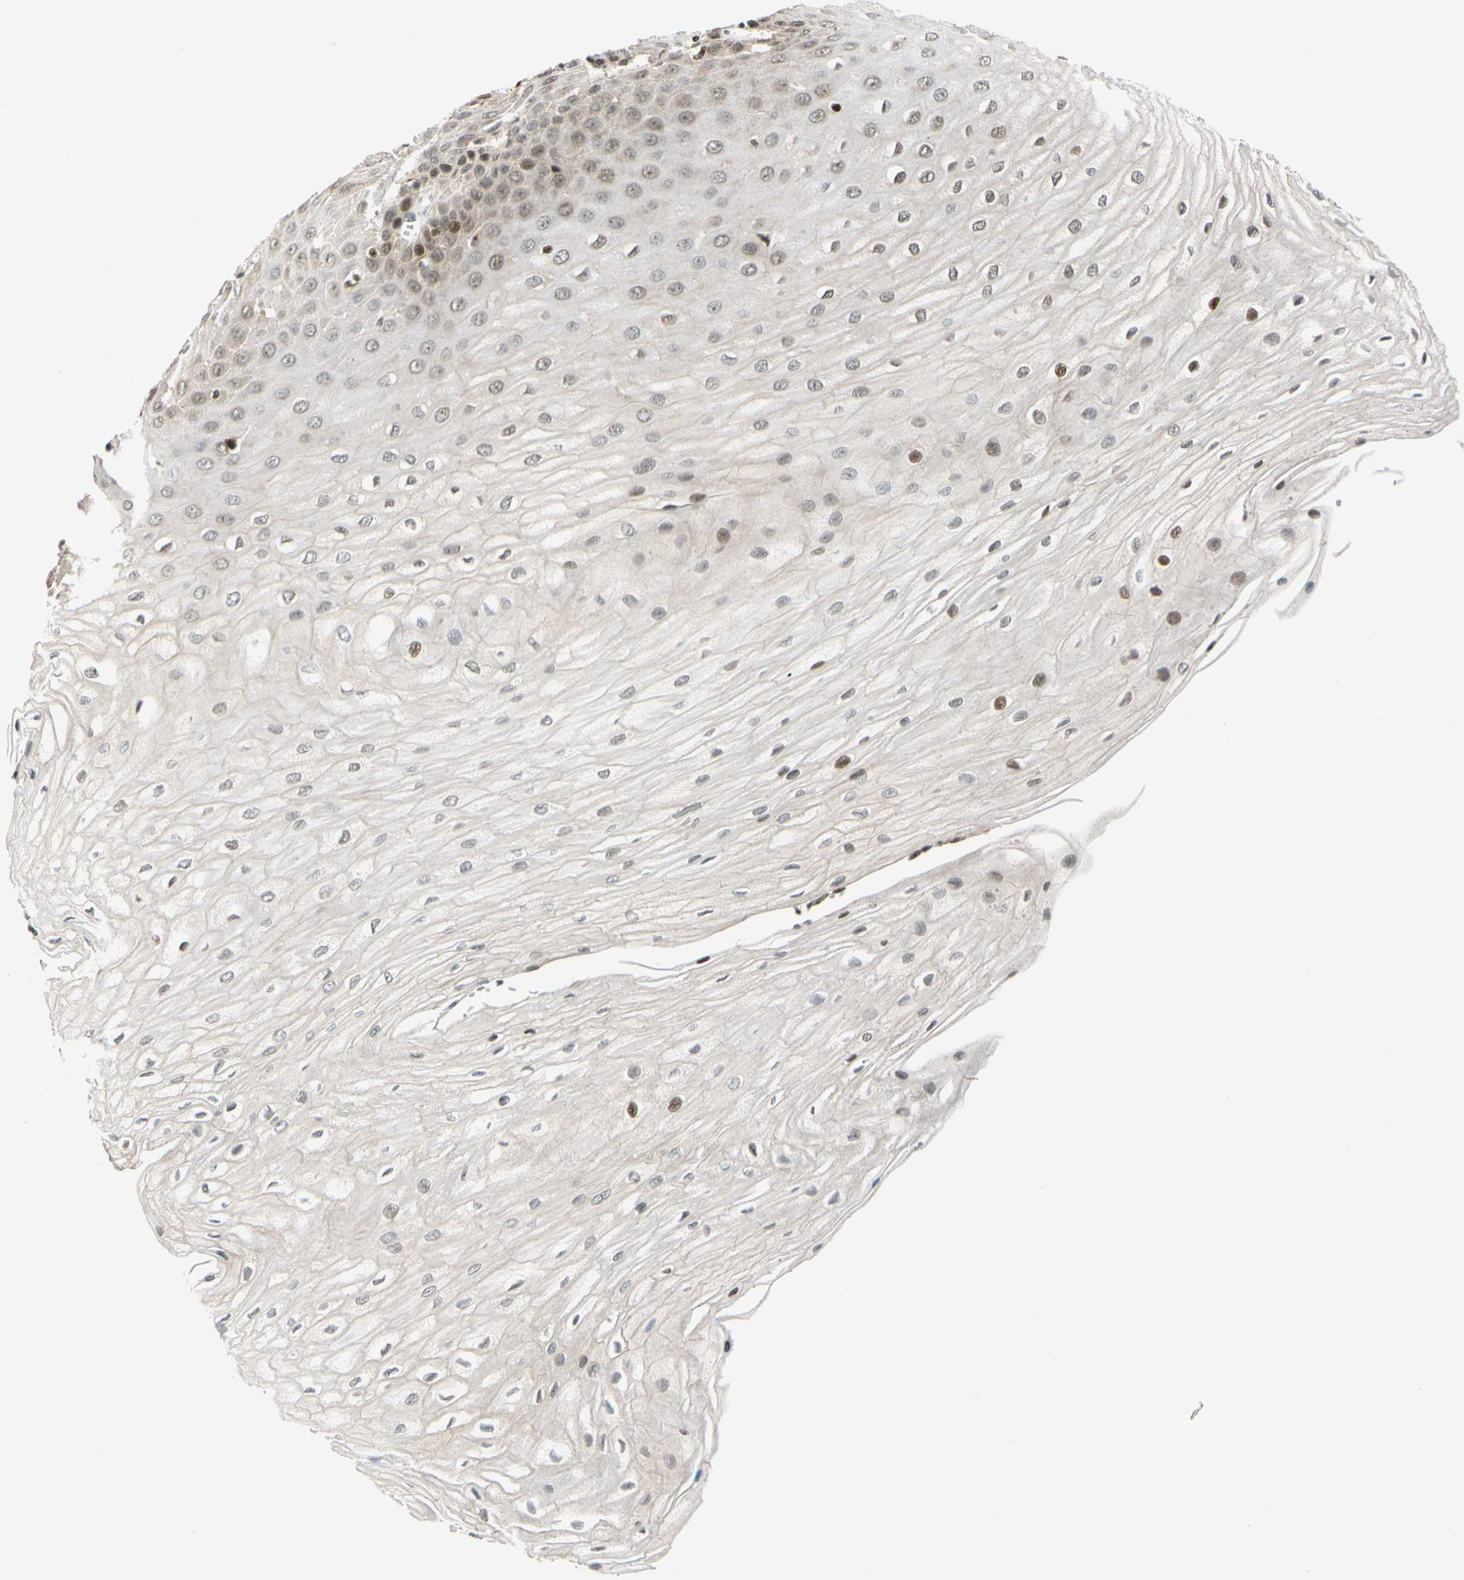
{"staining": {"intensity": "moderate", "quantity": "25%-75%", "location": "nuclear"}, "tissue": "esophagus", "cell_type": "Squamous epithelial cells", "image_type": "normal", "snomed": [{"axis": "morphology", "description": "Normal tissue, NOS"}, {"axis": "morphology", "description": "Squamous cell carcinoma, NOS"}, {"axis": "topography", "description": "Esophagus"}], "caption": "Protein analysis of benign esophagus exhibits moderate nuclear expression in approximately 25%-75% of squamous epithelial cells. Immunohistochemistry stains the protein of interest in brown and the nuclei are stained blue.", "gene": "CDK7", "patient": {"sex": "male", "age": 65}}